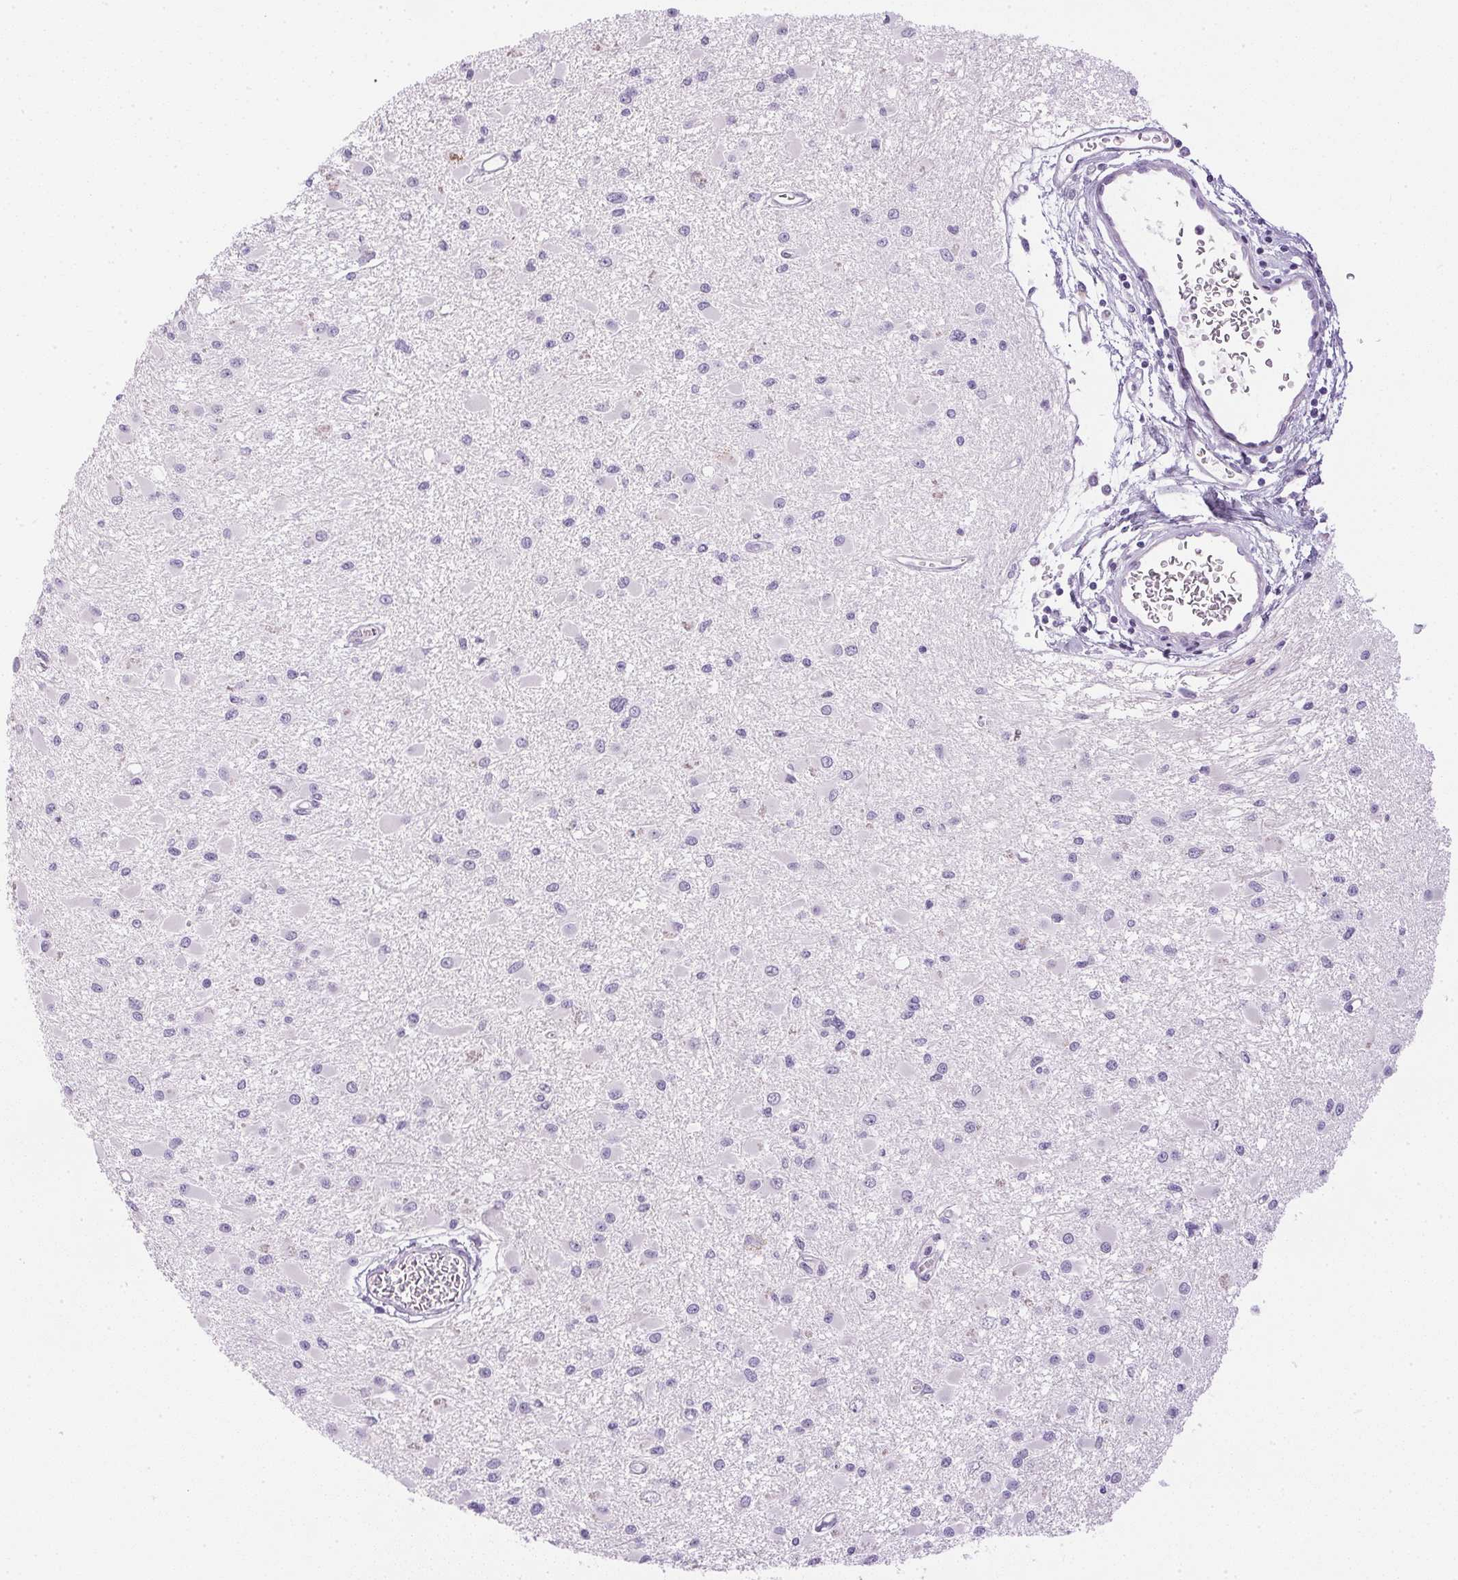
{"staining": {"intensity": "negative", "quantity": "none", "location": "none"}, "tissue": "glioma", "cell_type": "Tumor cells", "image_type": "cancer", "snomed": [{"axis": "morphology", "description": "Glioma, malignant, High grade"}, {"axis": "topography", "description": "Brain"}], "caption": "Tumor cells show no significant protein positivity in glioma.", "gene": "CTRL", "patient": {"sex": "male", "age": 54}}